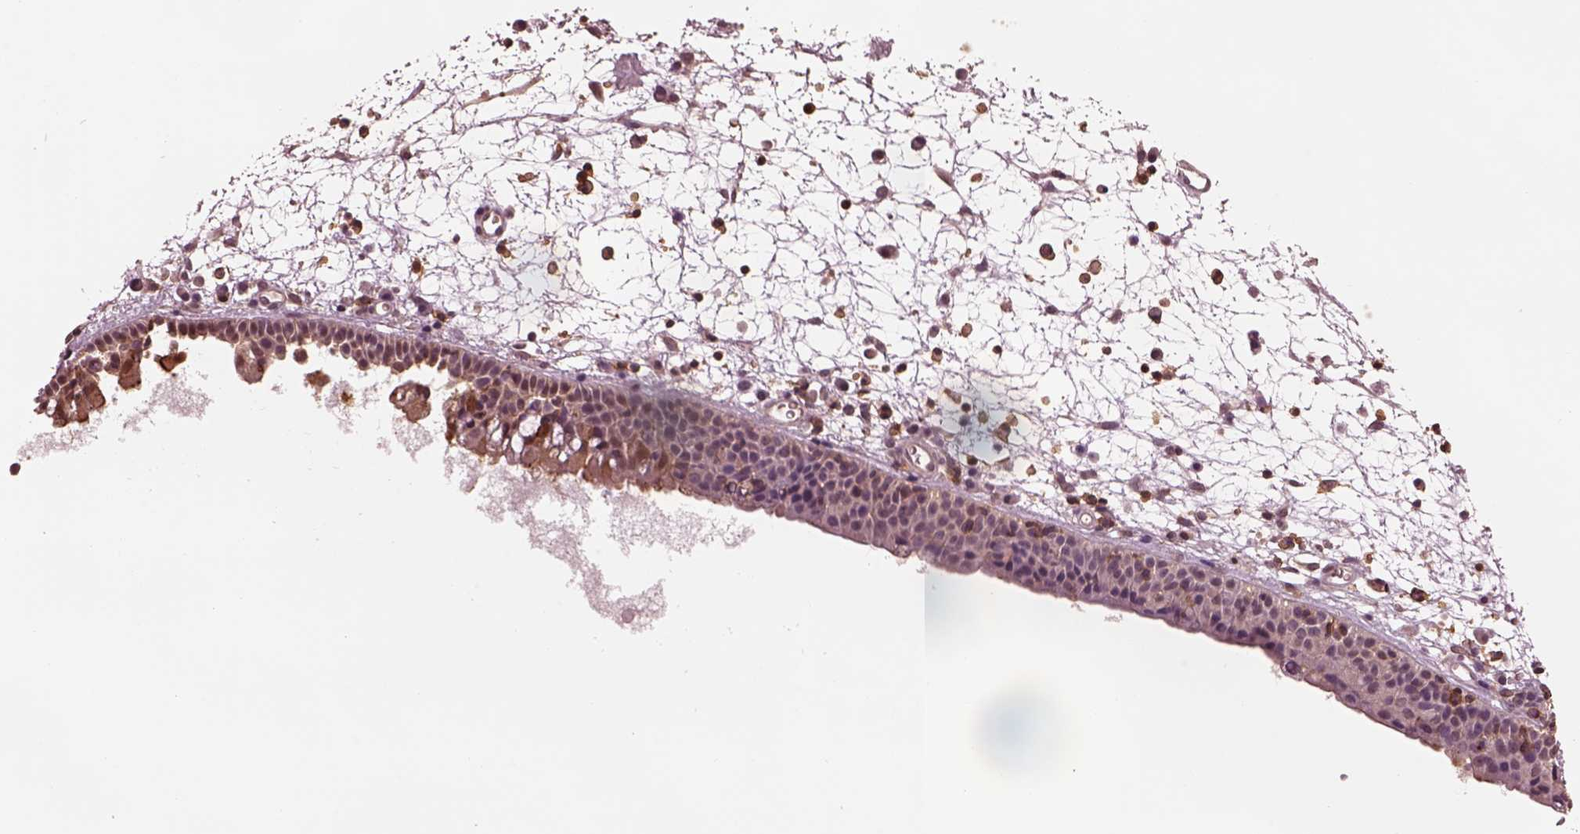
{"staining": {"intensity": "moderate", "quantity": "<25%", "location": "cytoplasmic/membranous,nuclear"}, "tissue": "nasopharynx", "cell_type": "Respiratory epithelial cells", "image_type": "normal", "snomed": [{"axis": "morphology", "description": "Normal tissue, NOS"}, {"axis": "topography", "description": "Nasopharynx"}], "caption": "Protein expression analysis of unremarkable nasopharynx exhibits moderate cytoplasmic/membranous,nuclear staining in approximately <25% of respiratory epithelial cells.", "gene": "SRI", "patient": {"sex": "male", "age": 61}}